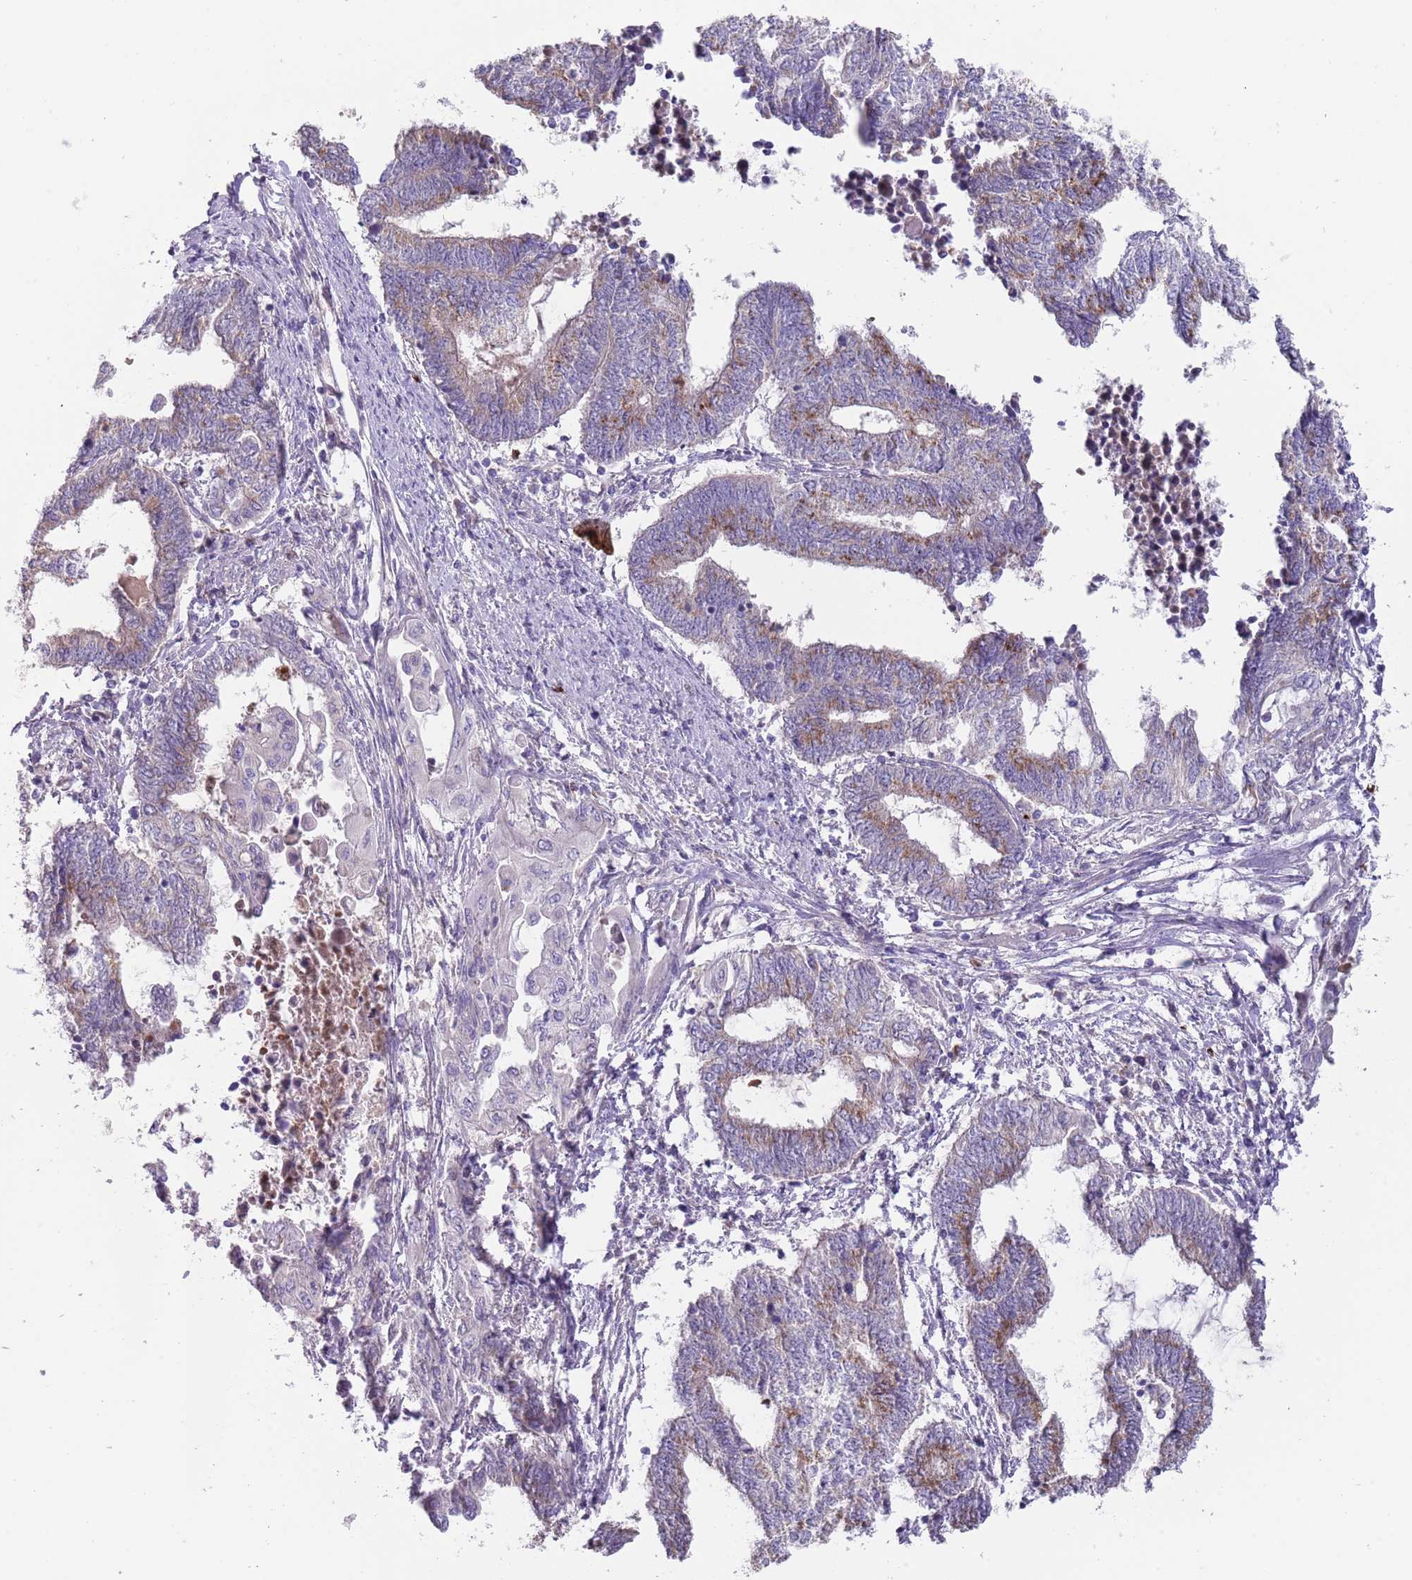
{"staining": {"intensity": "moderate", "quantity": "<25%", "location": "cytoplasmic/membranous"}, "tissue": "endometrial cancer", "cell_type": "Tumor cells", "image_type": "cancer", "snomed": [{"axis": "morphology", "description": "Adenocarcinoma, NOS"}, {"axis": "topography", "description": "Uterus"}, {"axis": "topography", "description": "Endometrium"}], "caption": "Endometrial cancer tissue demonstrates moderate cytoplasmic/membranous staining in about <25% of tumor cells", "gene": "TMEM251", "patient": {"sex": "female", "age": 70}}